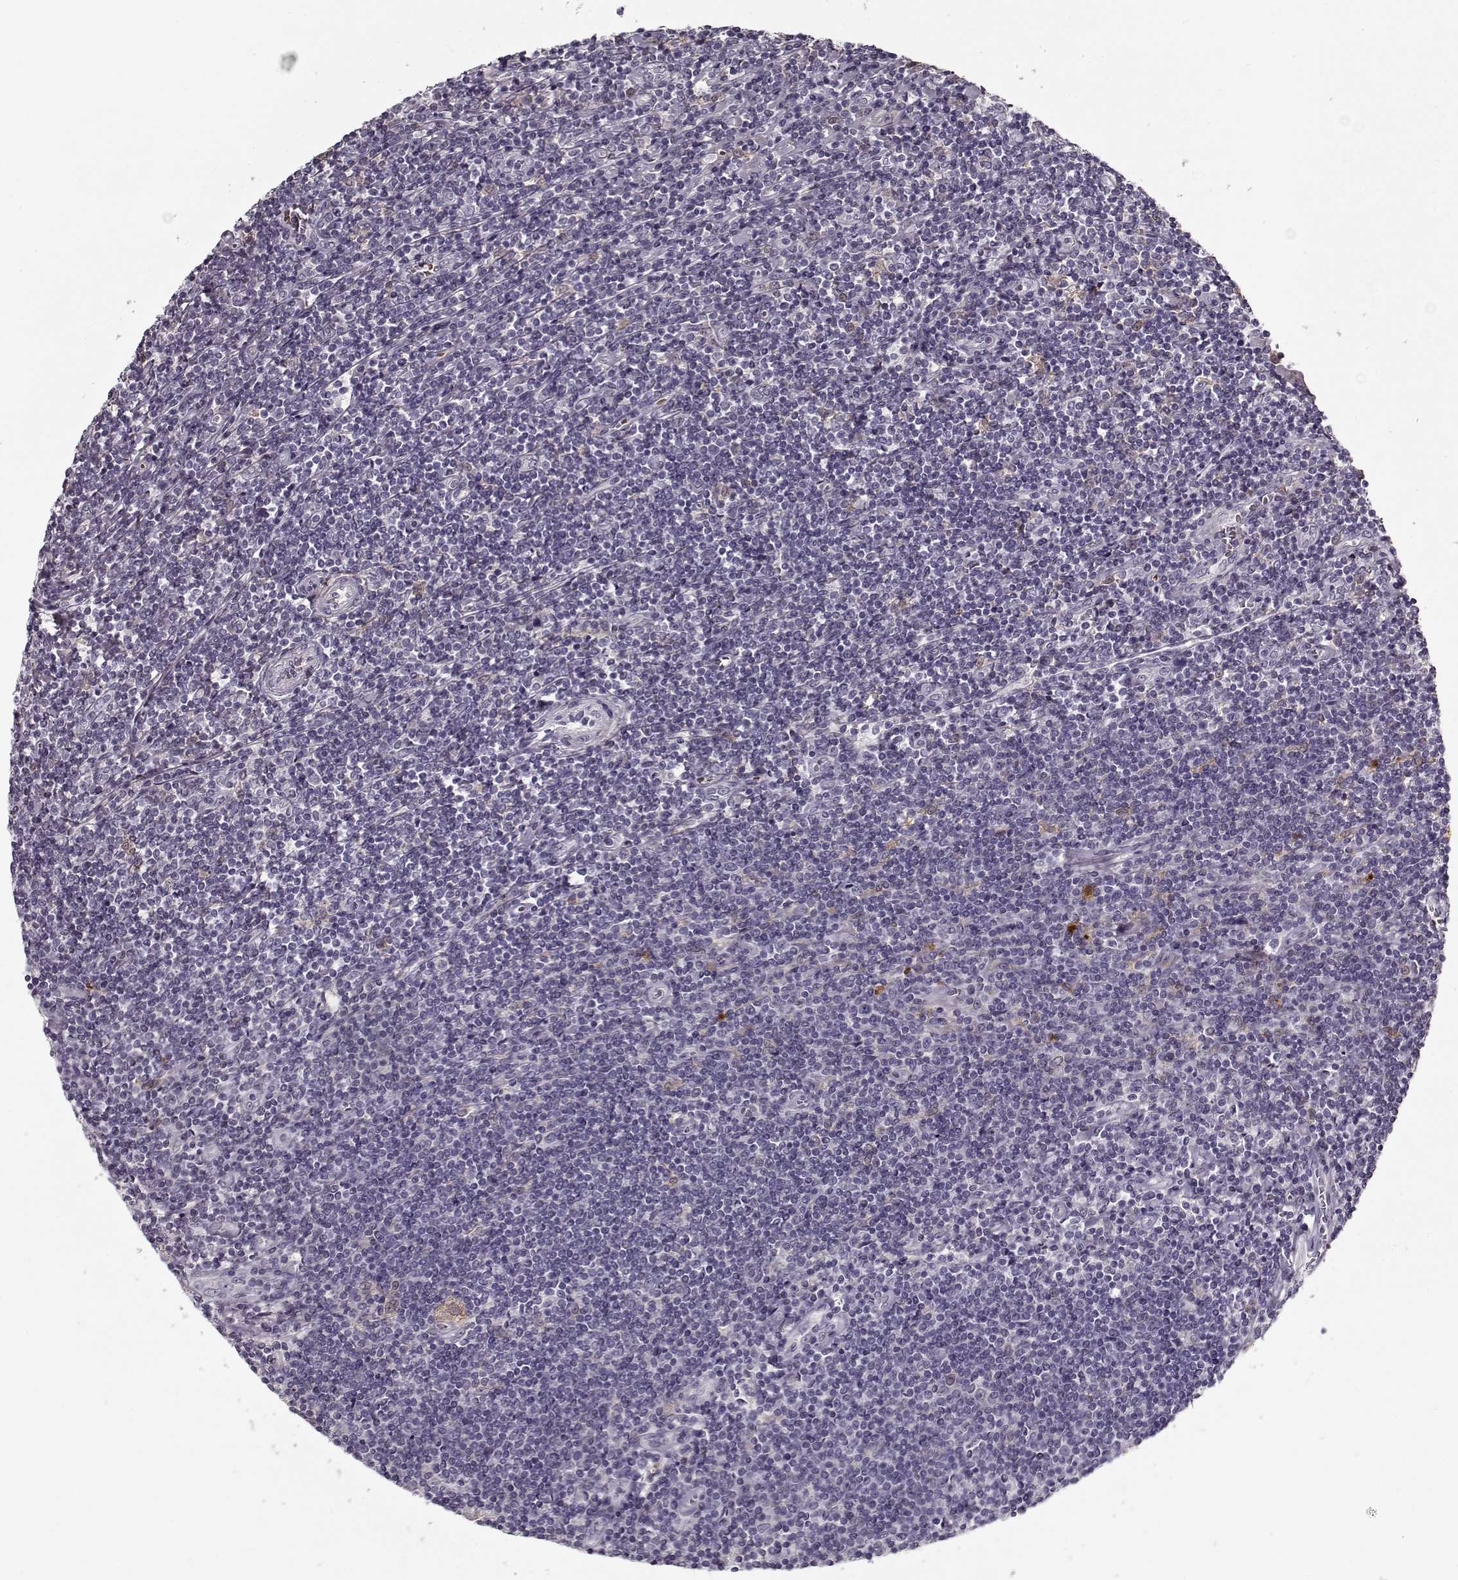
{"staining": {"intensity": "negative", "quantity": "none", "location": "none"}, "tissue": "lymphoma", "cell_type": "Tumor cells", "image_type": "cancer", "snomed": [{"axis": "morphology", "description": "Hodgkin's disease, NOS"}, {"axis": "topography", "description": "Lymph node"}], "caption": "DAB (3,3'-diaminobenzidine) immunohistochemical staining of lymphoma displays no significant expression in tumor cells.", "gene": "LUM", "patient": {"sex": "male", "age": 40}}